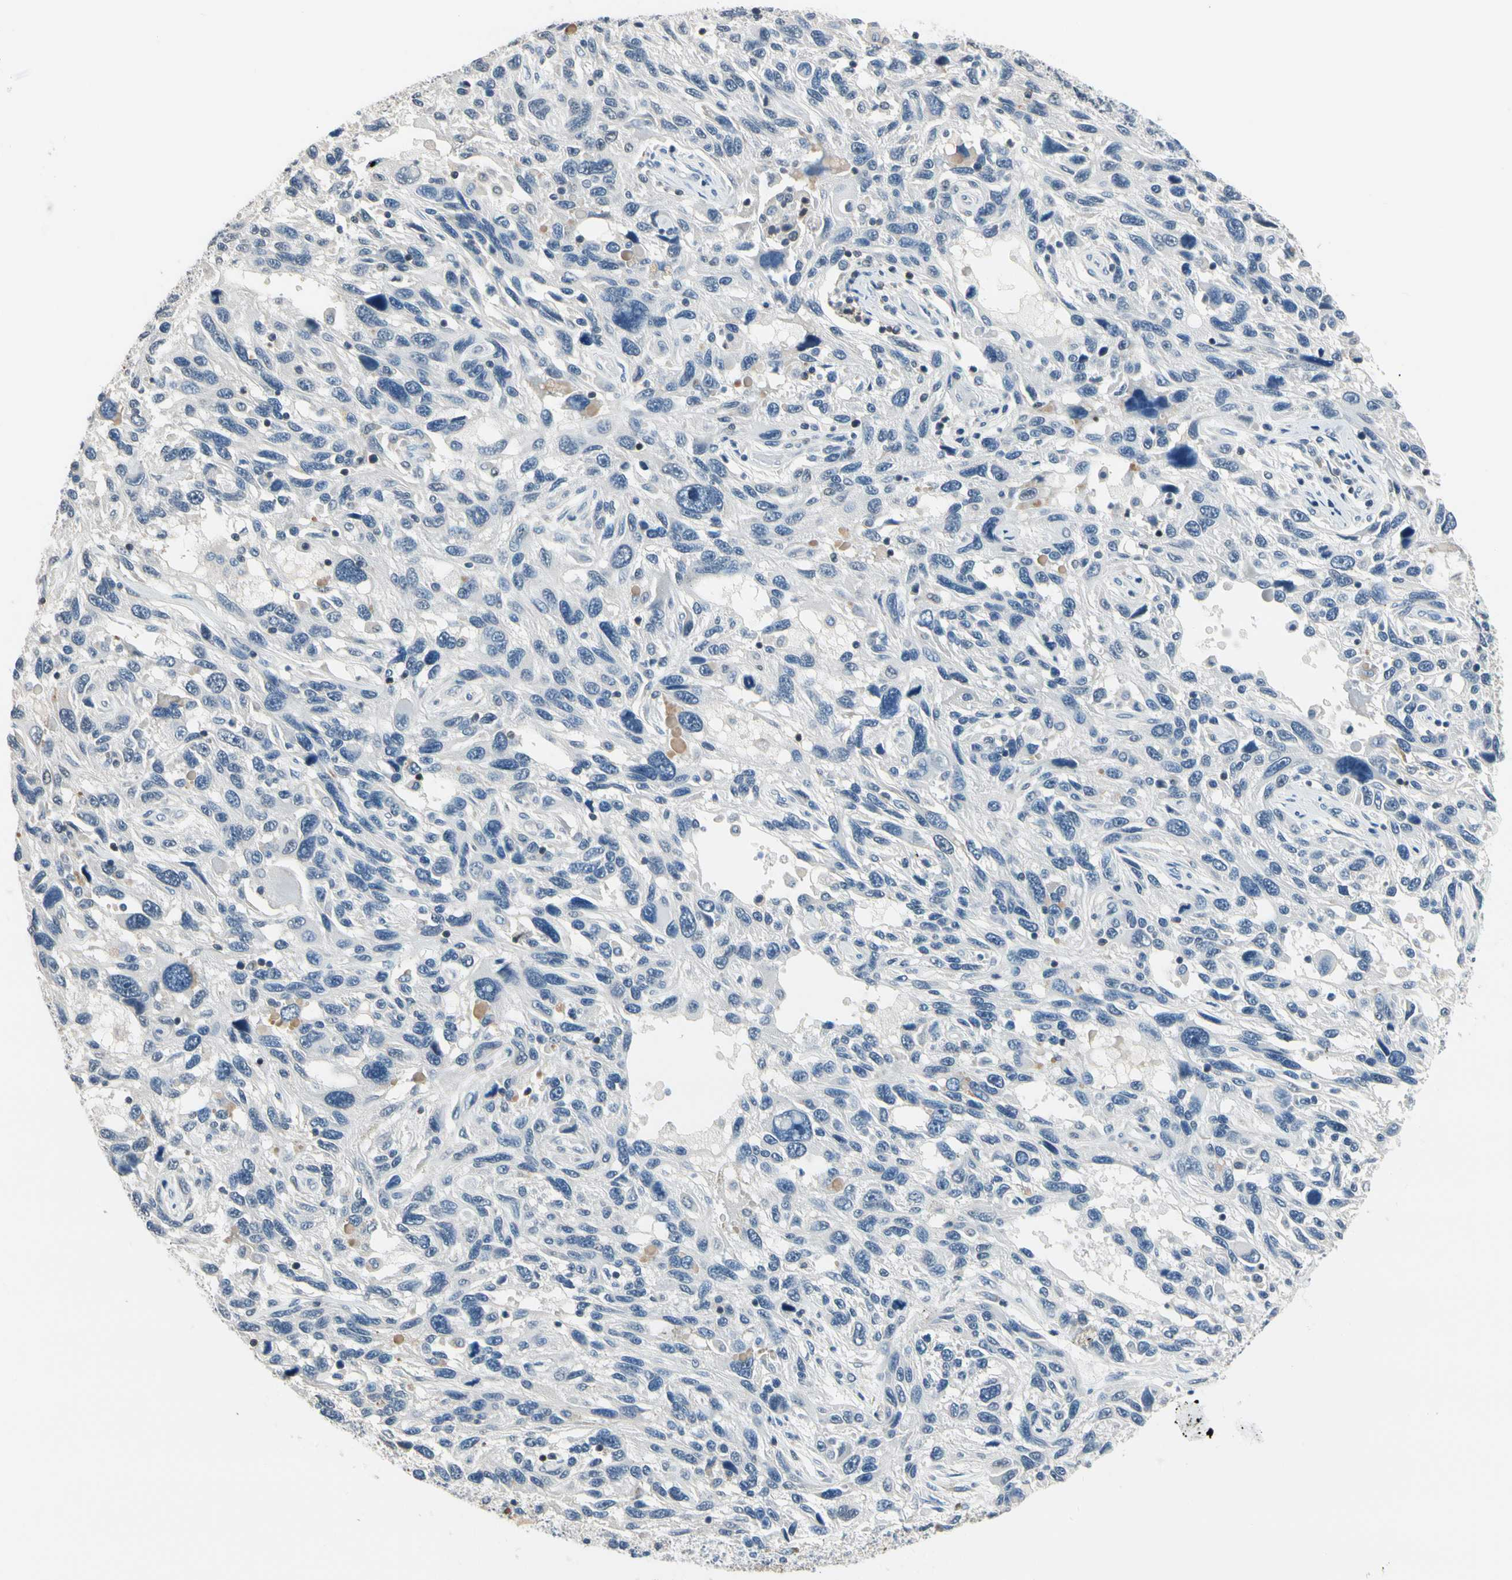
{"staining": {"intensity": "negative", "quantity": "none", "location": "none"}, "tissue": "melanoma", "cell_type": "Tumor cells", "image_type": "cancer", "snomed": [{"axis": "morphology", "description": "Malignant melanoma, NOS"}, {"axis": "topography", "description": "Skin"}], "caption": "Tumor cells are negative for brown protein staining in melanoma.", "gene": "NFATC2", "patient": {"sex": "male", "age": 53}}